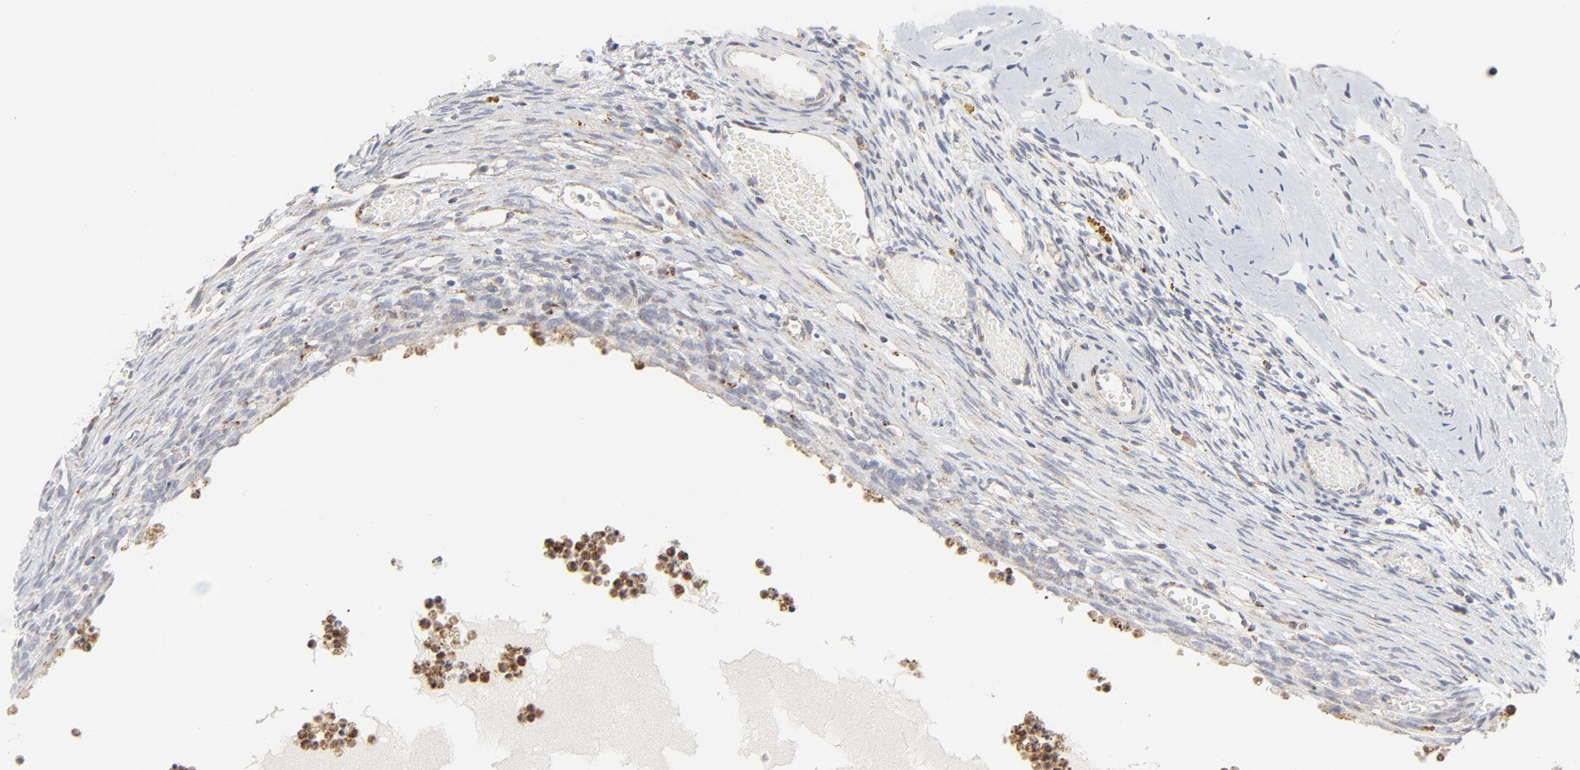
{"staining": {"intensity": "weak", "quantity": "<25%", "location": "cytoplasmic/membranous"}, "tissue": "ovary", "cell_type": "Ovarian stroma cells", "image_type": "normal", "snomed": [{"axis": "morphology", "description": "Normal tissue, NOS"}, {"axis": "topography", "description": "Ovary"}], "caption": "Immunohistochemistry (IHC) photomicrograph of benign ovary stained for a protein (brown), which shows no positivity in ovarian stroma cells. (Brightfield microscopy of DAB immunohistochemistry (IHC) at high magnification).", "gene": "LRP6", "patient": {"sex": "female", "age": 35}}